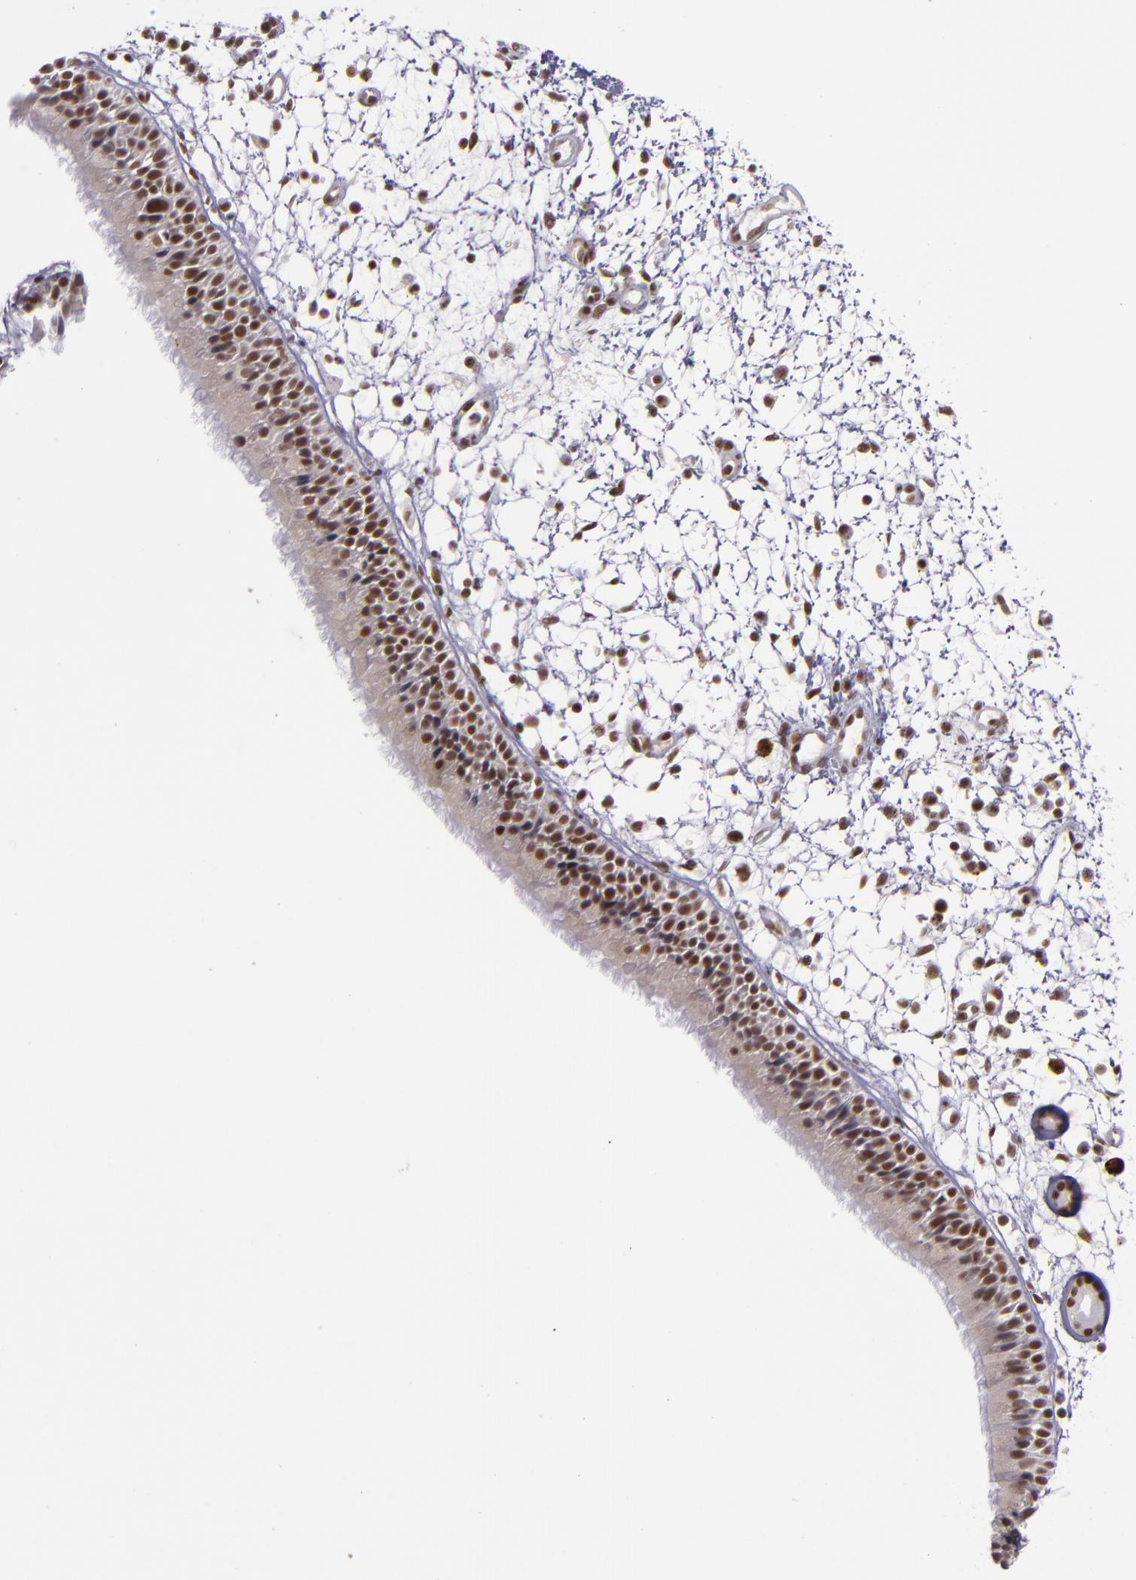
{"staining": {"intensity": "moderate", "quantity": ">75%", "location": "nuclear"}, "tissue": "nasopharynx", "cell_type": "Respiratory epithelial cells", "image_type": "normal", "snomed": [{"axis": "morphology", "description": "Normal tissue, NOS"}, {"axis": "morphology", "description": "Inflammation, NOS"}, {"axis": "morphology", "description": "Malignant melanoma, Metastatic site"}, {"axis": "topography", "description": "Nasopharynx"}], "caption": "An immunohistochemistry histopathology image of unremarkable tissue is shown. Protein staining in brown highlights moderate nuclear positivity in nasopharynx within respiratory epithelial cells.", "gene": "ZFX", "patient": {"sex": "female", "age": 55}}